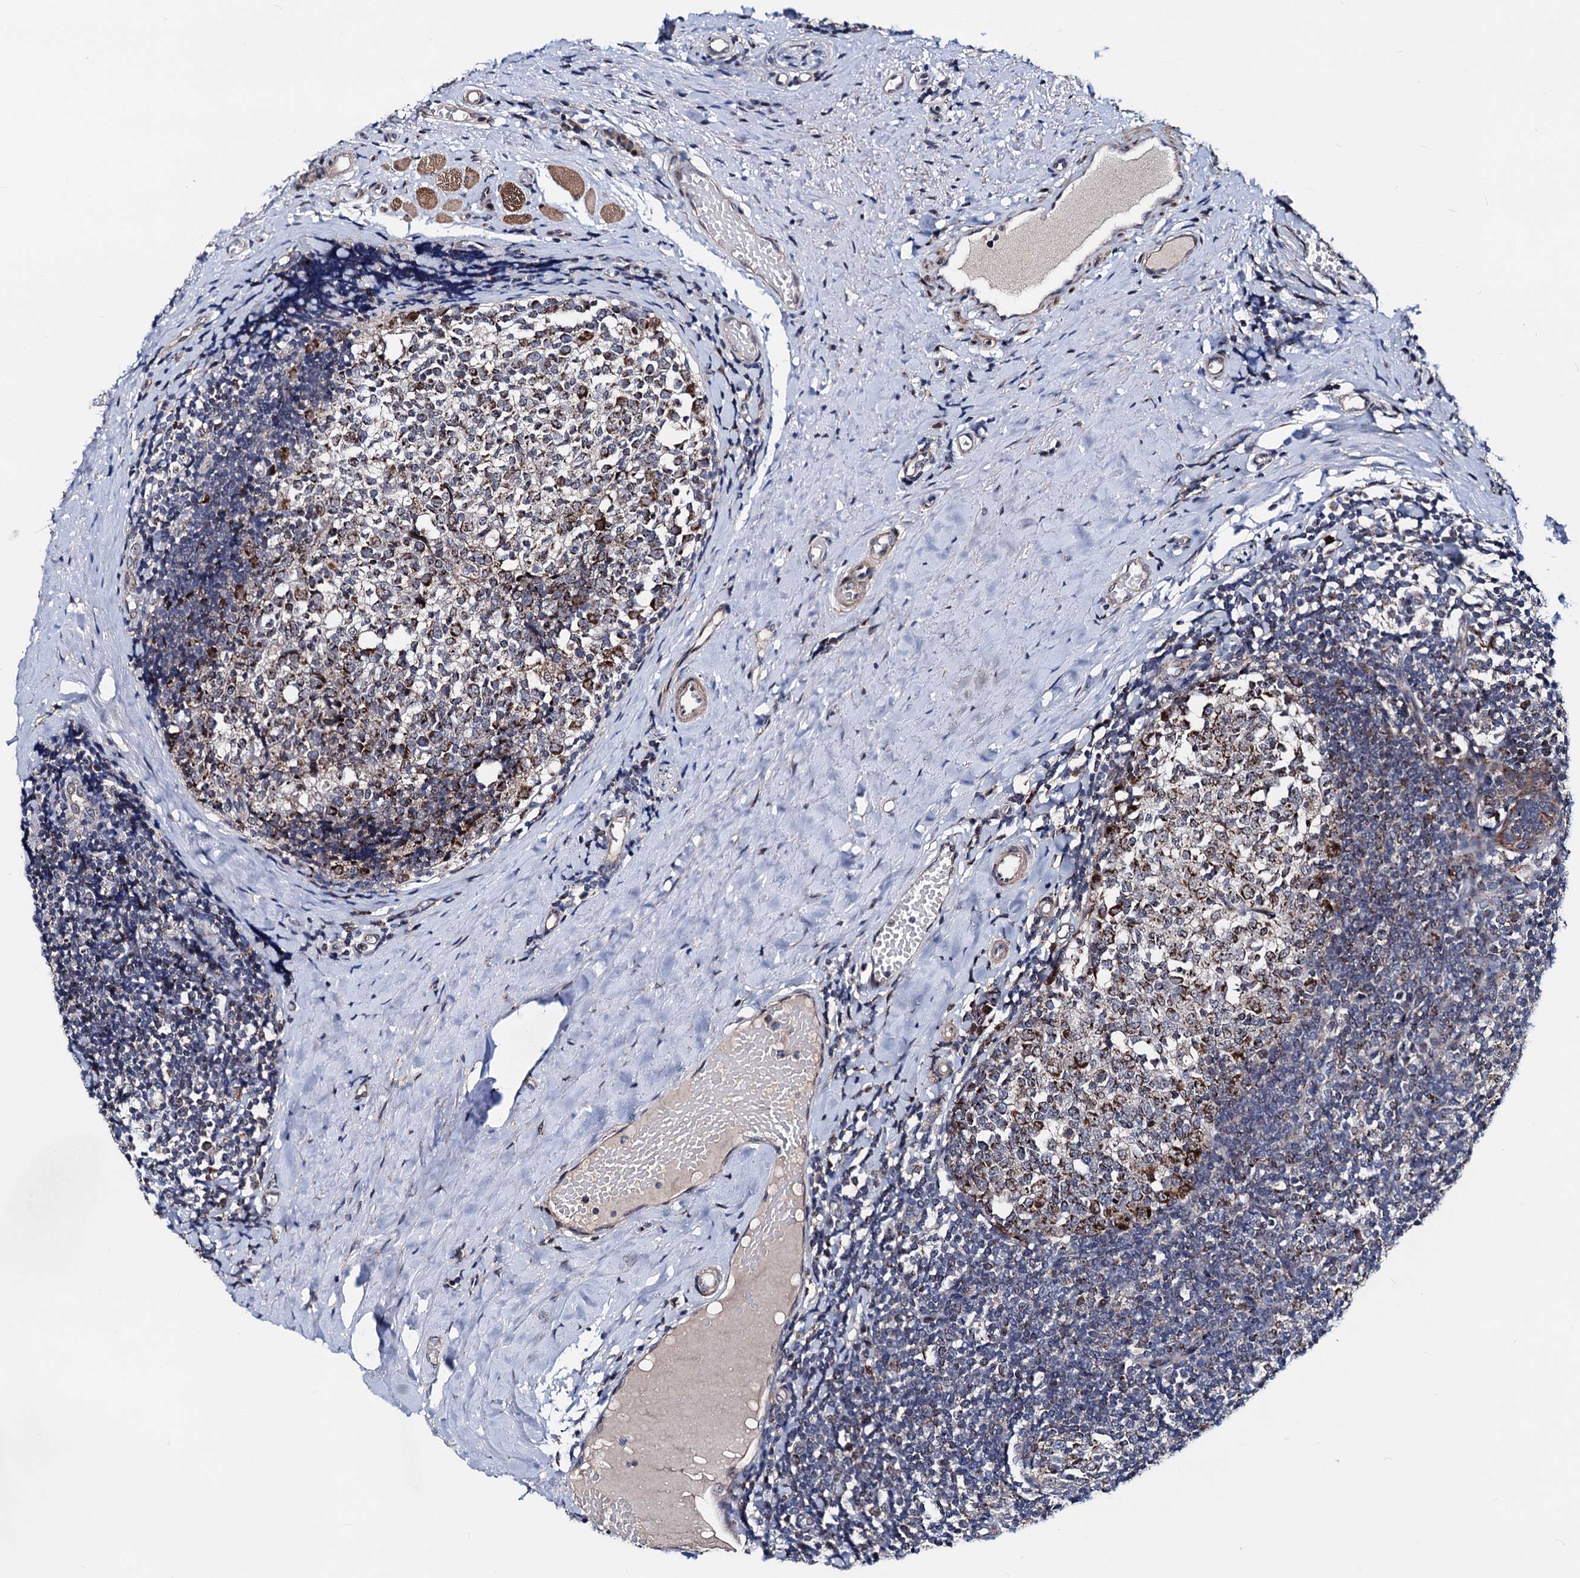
{"staining": {"intensity": "strong", "quantity": "25%-75%", "location": "cytoplasmic/membranous"}, "tissue": "tonsil", "cell_type": "Germinal center cells", "image_type": "normal", "snomed": [{"axis": "morphology", "description": "Normal tissue, NOS"}, {"axis": "topography", "description": "Tonsil"}], "caption": "Tonsil stained with a brown dye displays strong cytoplasmic/membranous positive positivity in approximately 25%-75% of germinal center cells.", "gene": "COA4", "patient": {"sex": "female", "age": 19}}